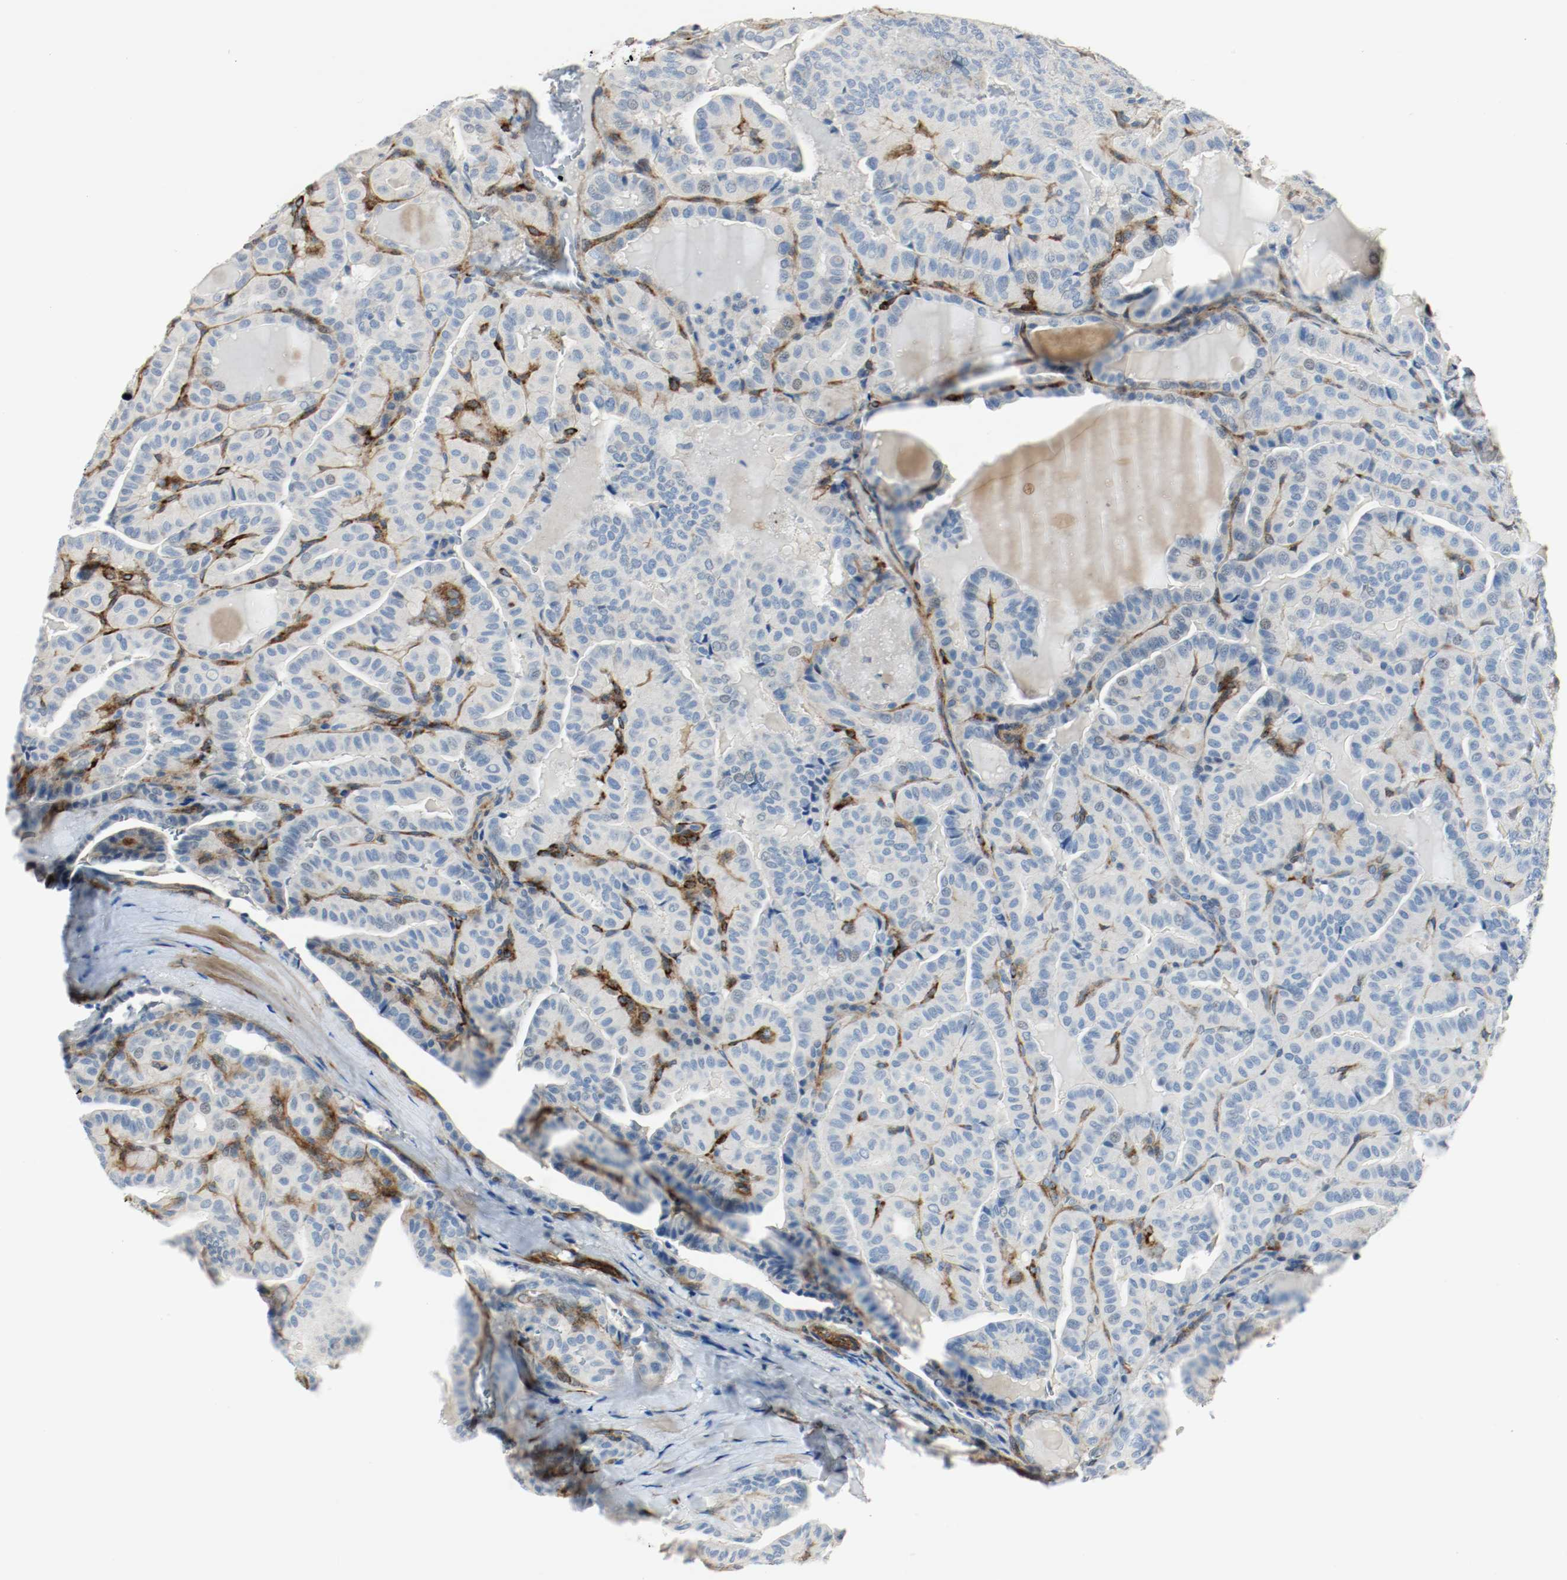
{"staining": {"intensity": "negative", "quantity": "none", "location": "none"}, "tissue": "thyroid cancer", "cell_type": "Tumor cells", "image_type": "cancer", "snomed": [{"axis": "morphology", "description": "Papillary adenocarcinoma, NOS"}, {"axis": "topography", "description": "Thyroid gland"}], "caption": "An immunohistochemistry image of thyroid cancer (papillary adenocarcinoma) is shown. There is no staining in tumor cells of thyroid cancer (papillary adenocarcinoma).", "gene": "LAMB1", "patient": {"sex": "male", "age": 77}}